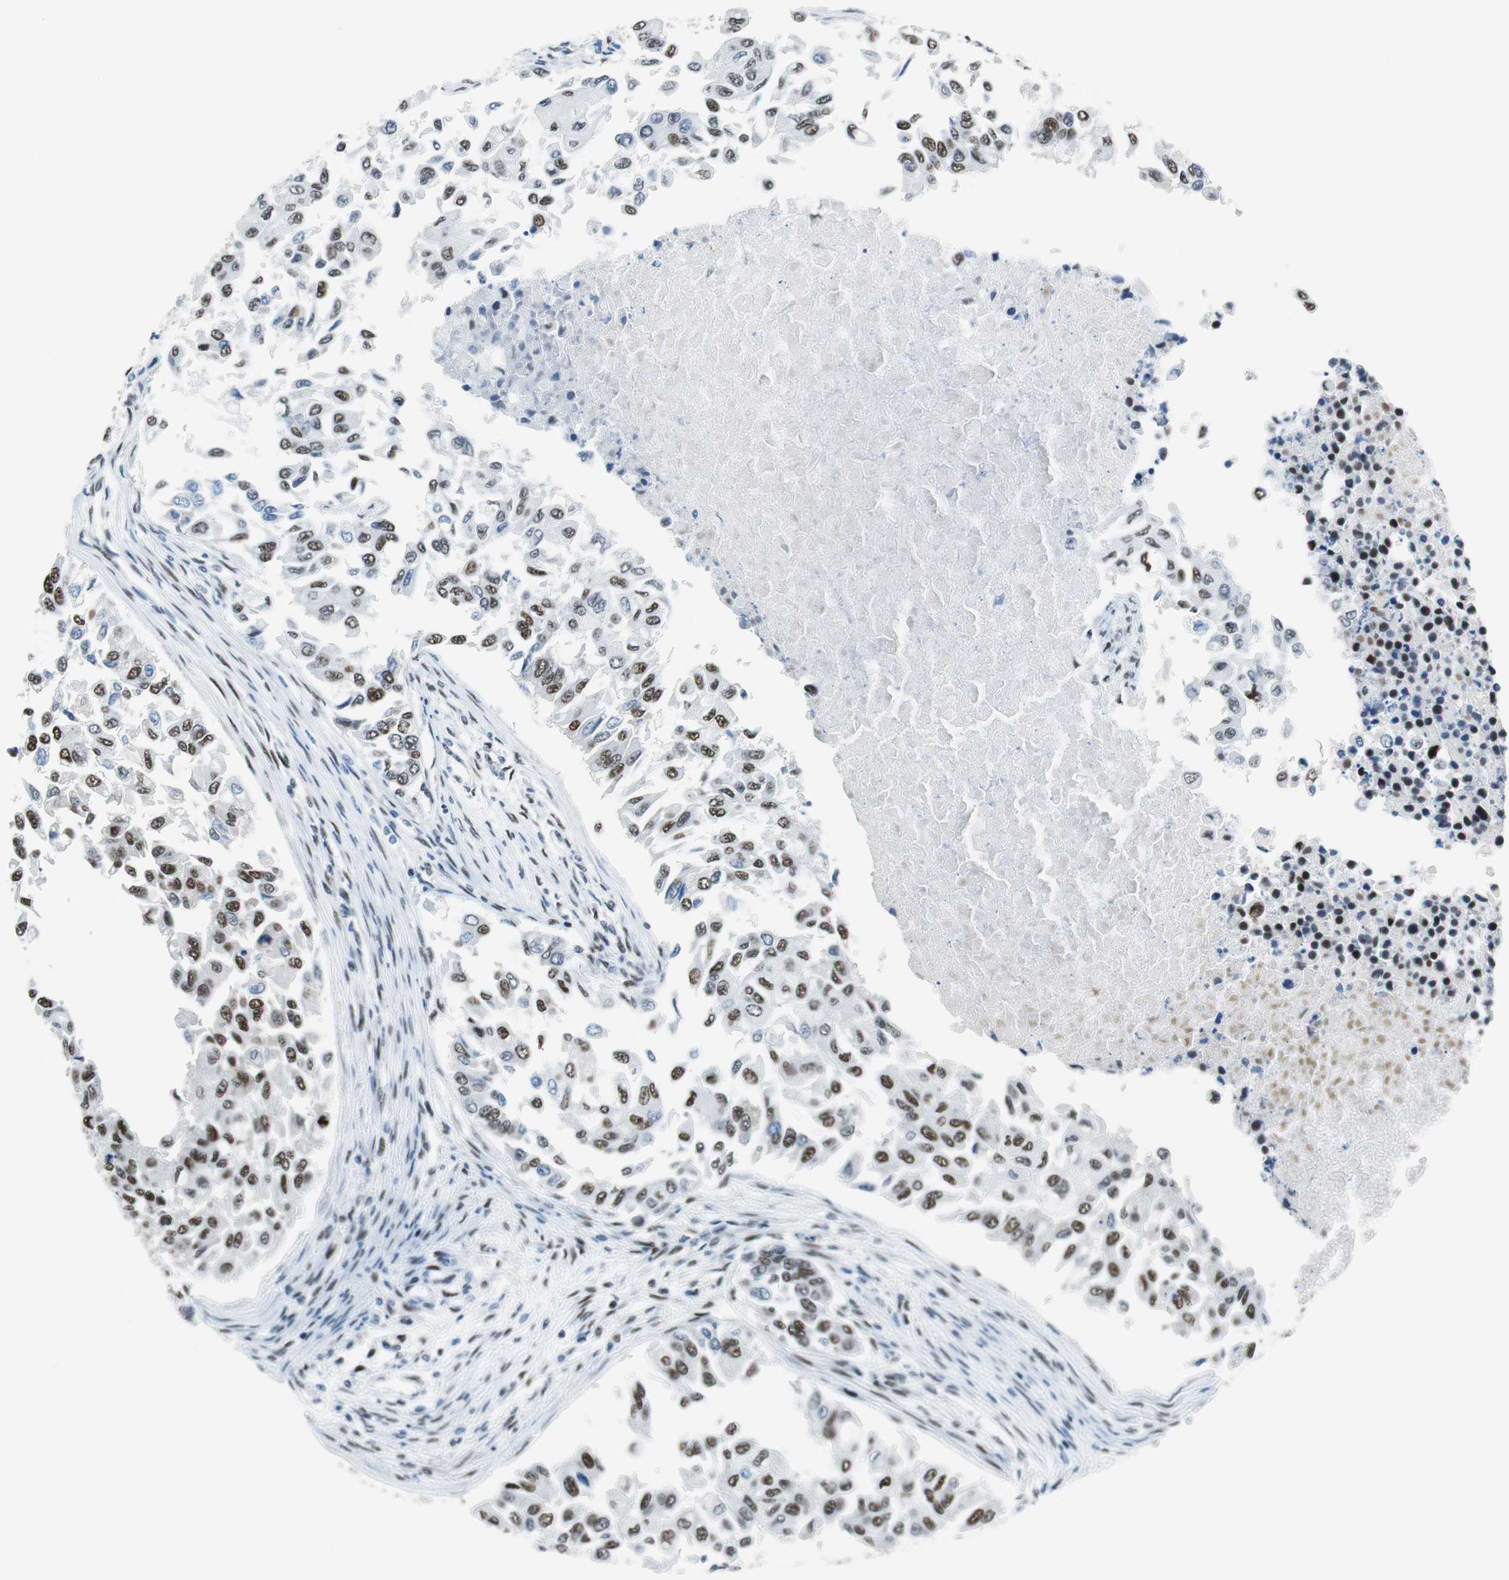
{"staining": {"intensity": "moderate", "quantity": "25%-75%", "location": "nuclear"}, "tissue": "breast cancer", "cell_type": "Tumor cells", "image_type": "cancer", "snomed": [{"axis": "morphology", "description": "Normal tissue, NOS"}, {"axis": "morphology", "description": "Duct carcinoma"}, {"axis": "topography", "description": "Breast"}], "caption": "Protein analysis of breast cancer (invasive ductal carcinoma) tissue shows moderate nuclear staining in approximately 25%-75% of tumor cells. (Stains: DAB in brown, nuclei in blue, Microscopy: brightfield microscopy at high magnification).", "gene": "HDAC3", "patient": {"sex": "female", "age": 49}}